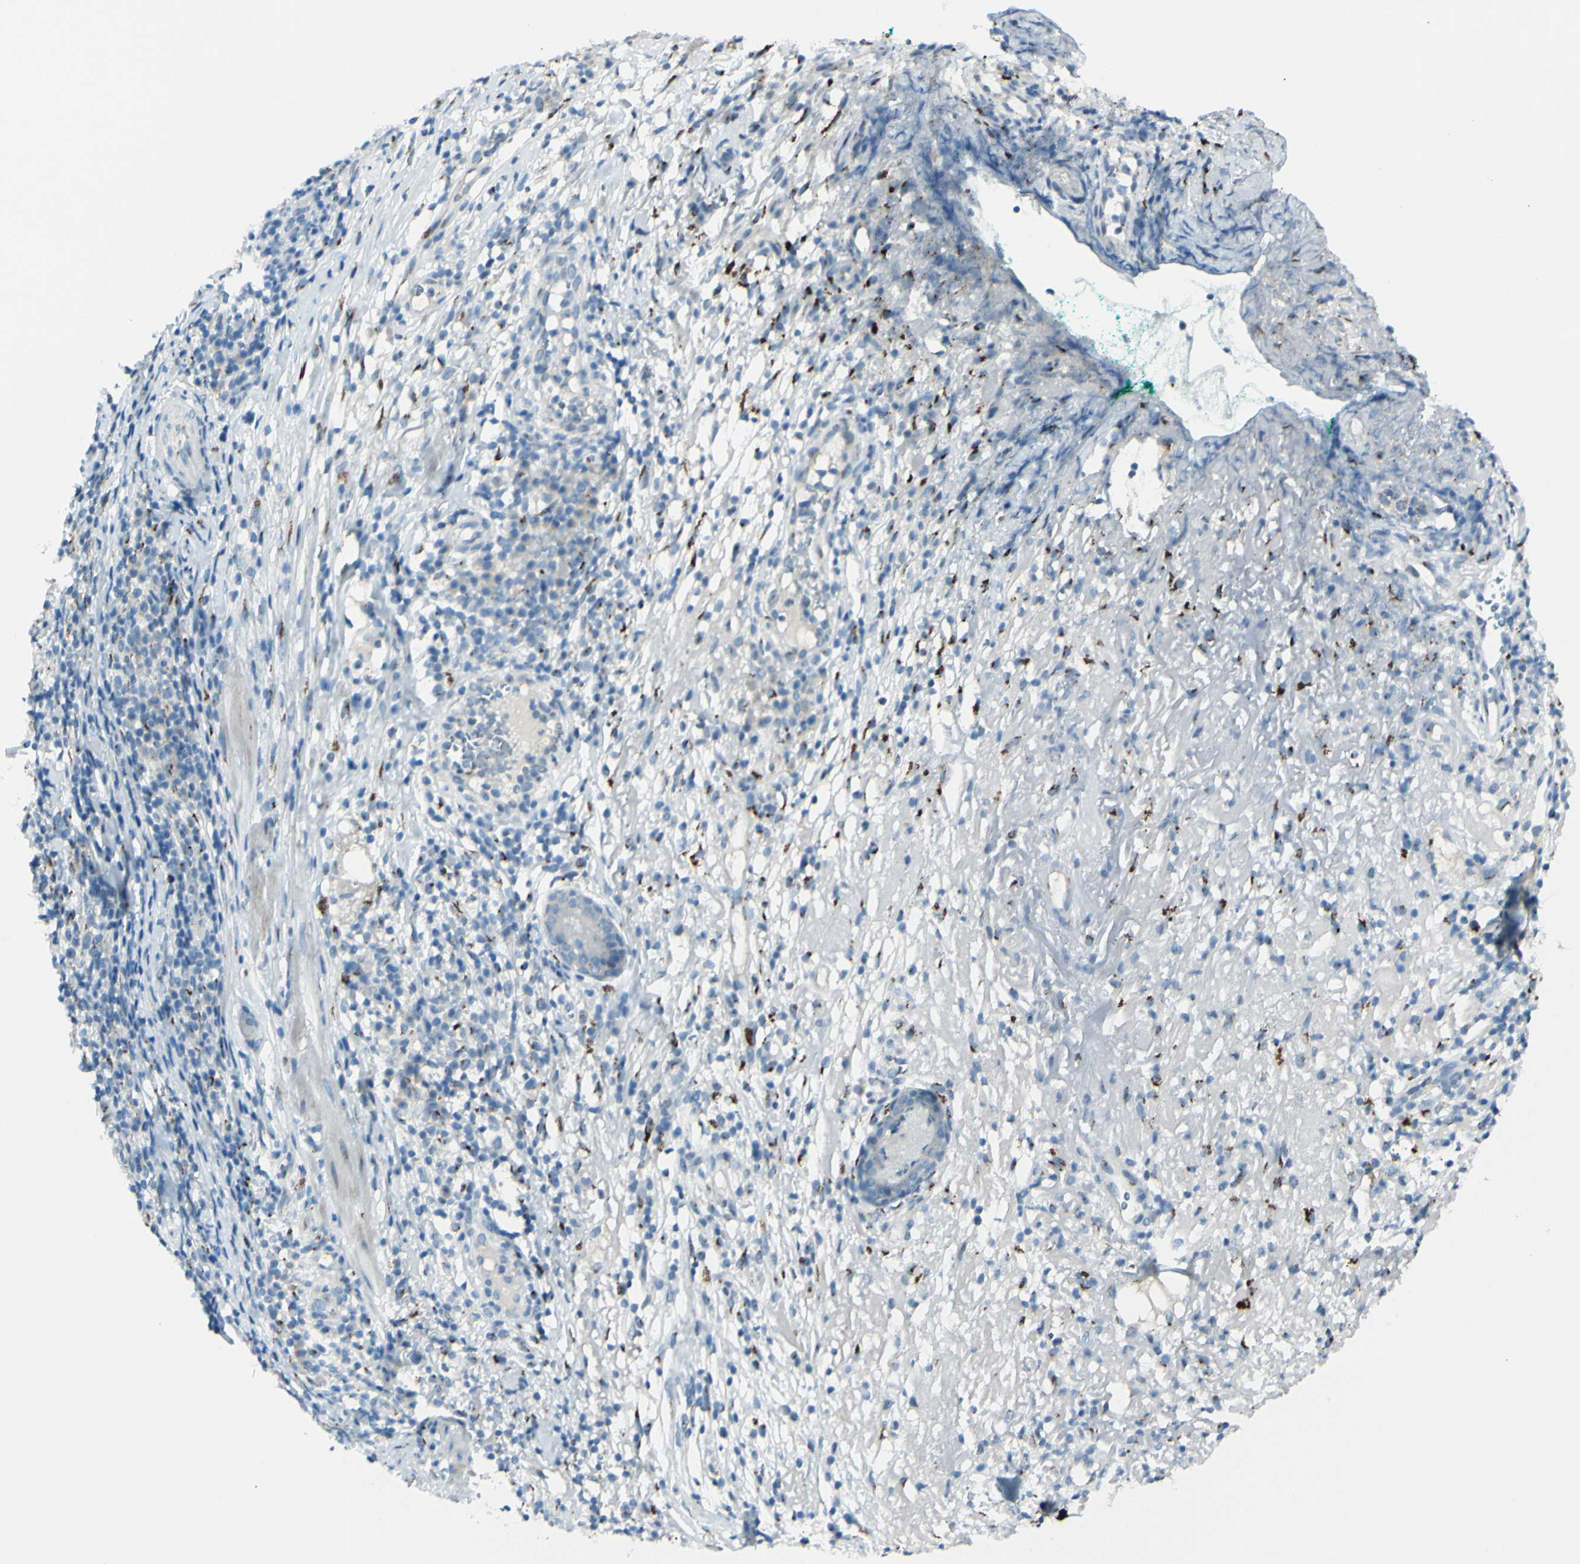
{"staining": {"intensity": "moderate", "quantity": "<25%", "location": "cytoplasmic/membranous"}, "tissue": "melanoma", "cell_type": "Tumor cells", "image_type": "cancer", "snomed": [{"axis": "morphology", "description": "Necrosis, NOS"}, {"axis": "morphology", "description": "Malignant melanoma, NOS"}, {"axis": "topography", "description": "Skin"}], "caption": "A photomicrograph showing moderate cytoplasmic/membranous expression in about <25% of tumor cells in melanoma, as visualized by brown immunohistochemical staining.", "gene": "B4GALT1", "patient": {"sex": "female", "age": 87}}